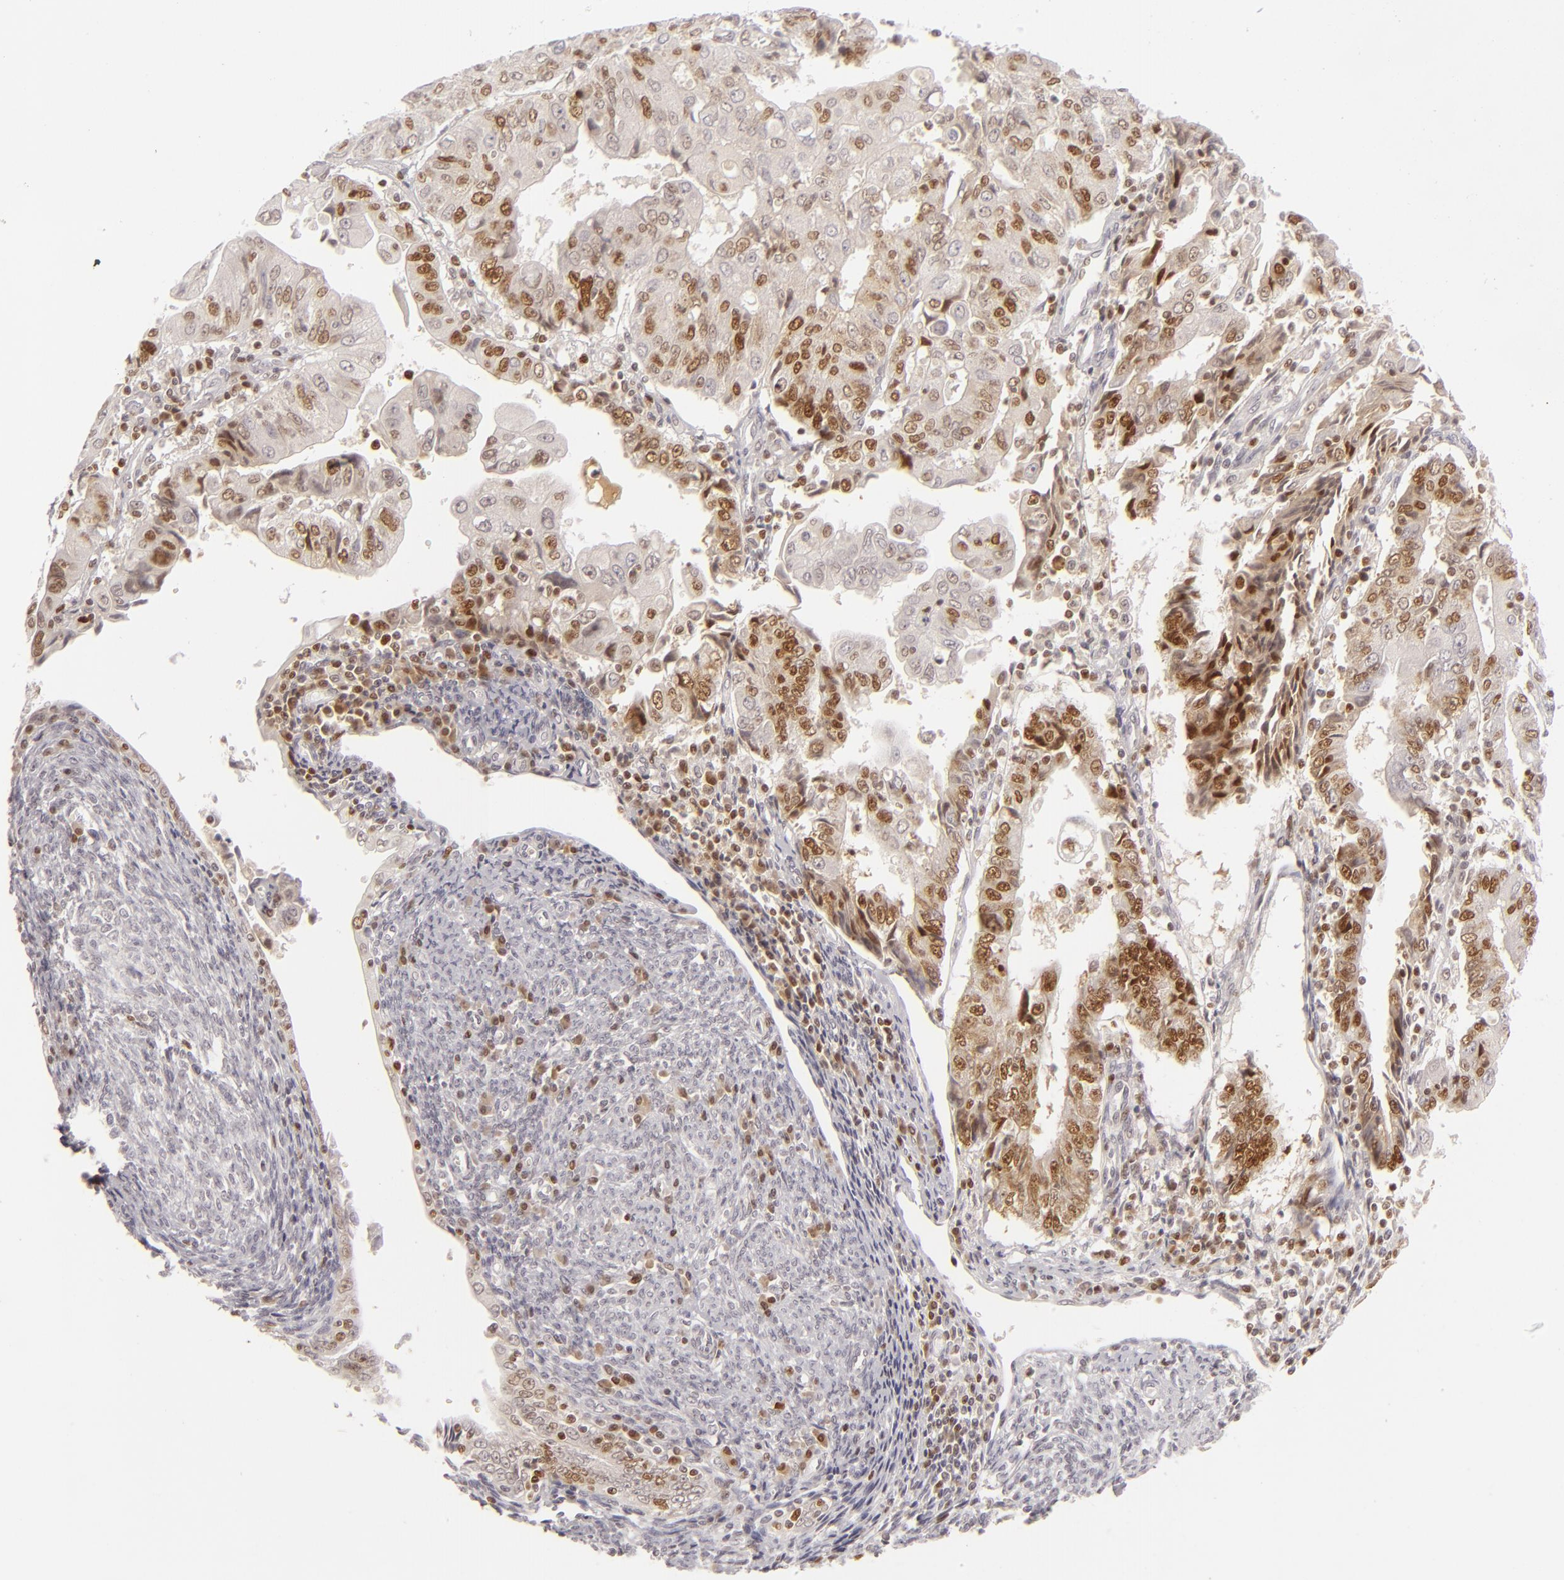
{"staining": {"intensity": "strong", "quantity": "25%-75%", "location": "nuclear"}, "tissue": "endometrial cancer", "cell_type": "Tumor cells", "image_type": "cancer", "snomed": [{"axis": "morphology", "description": "Adenocarcinoma, NOS"}, {"axis": "topography", "description": "Endometrium"}], "caption": "A brown stain labels strong nuclear expression of a protein in endometrial cancer (adenocarcinoma) tumor cells.", "gene": "FEN1", "patient": {"sex": "female", "age": 75}}